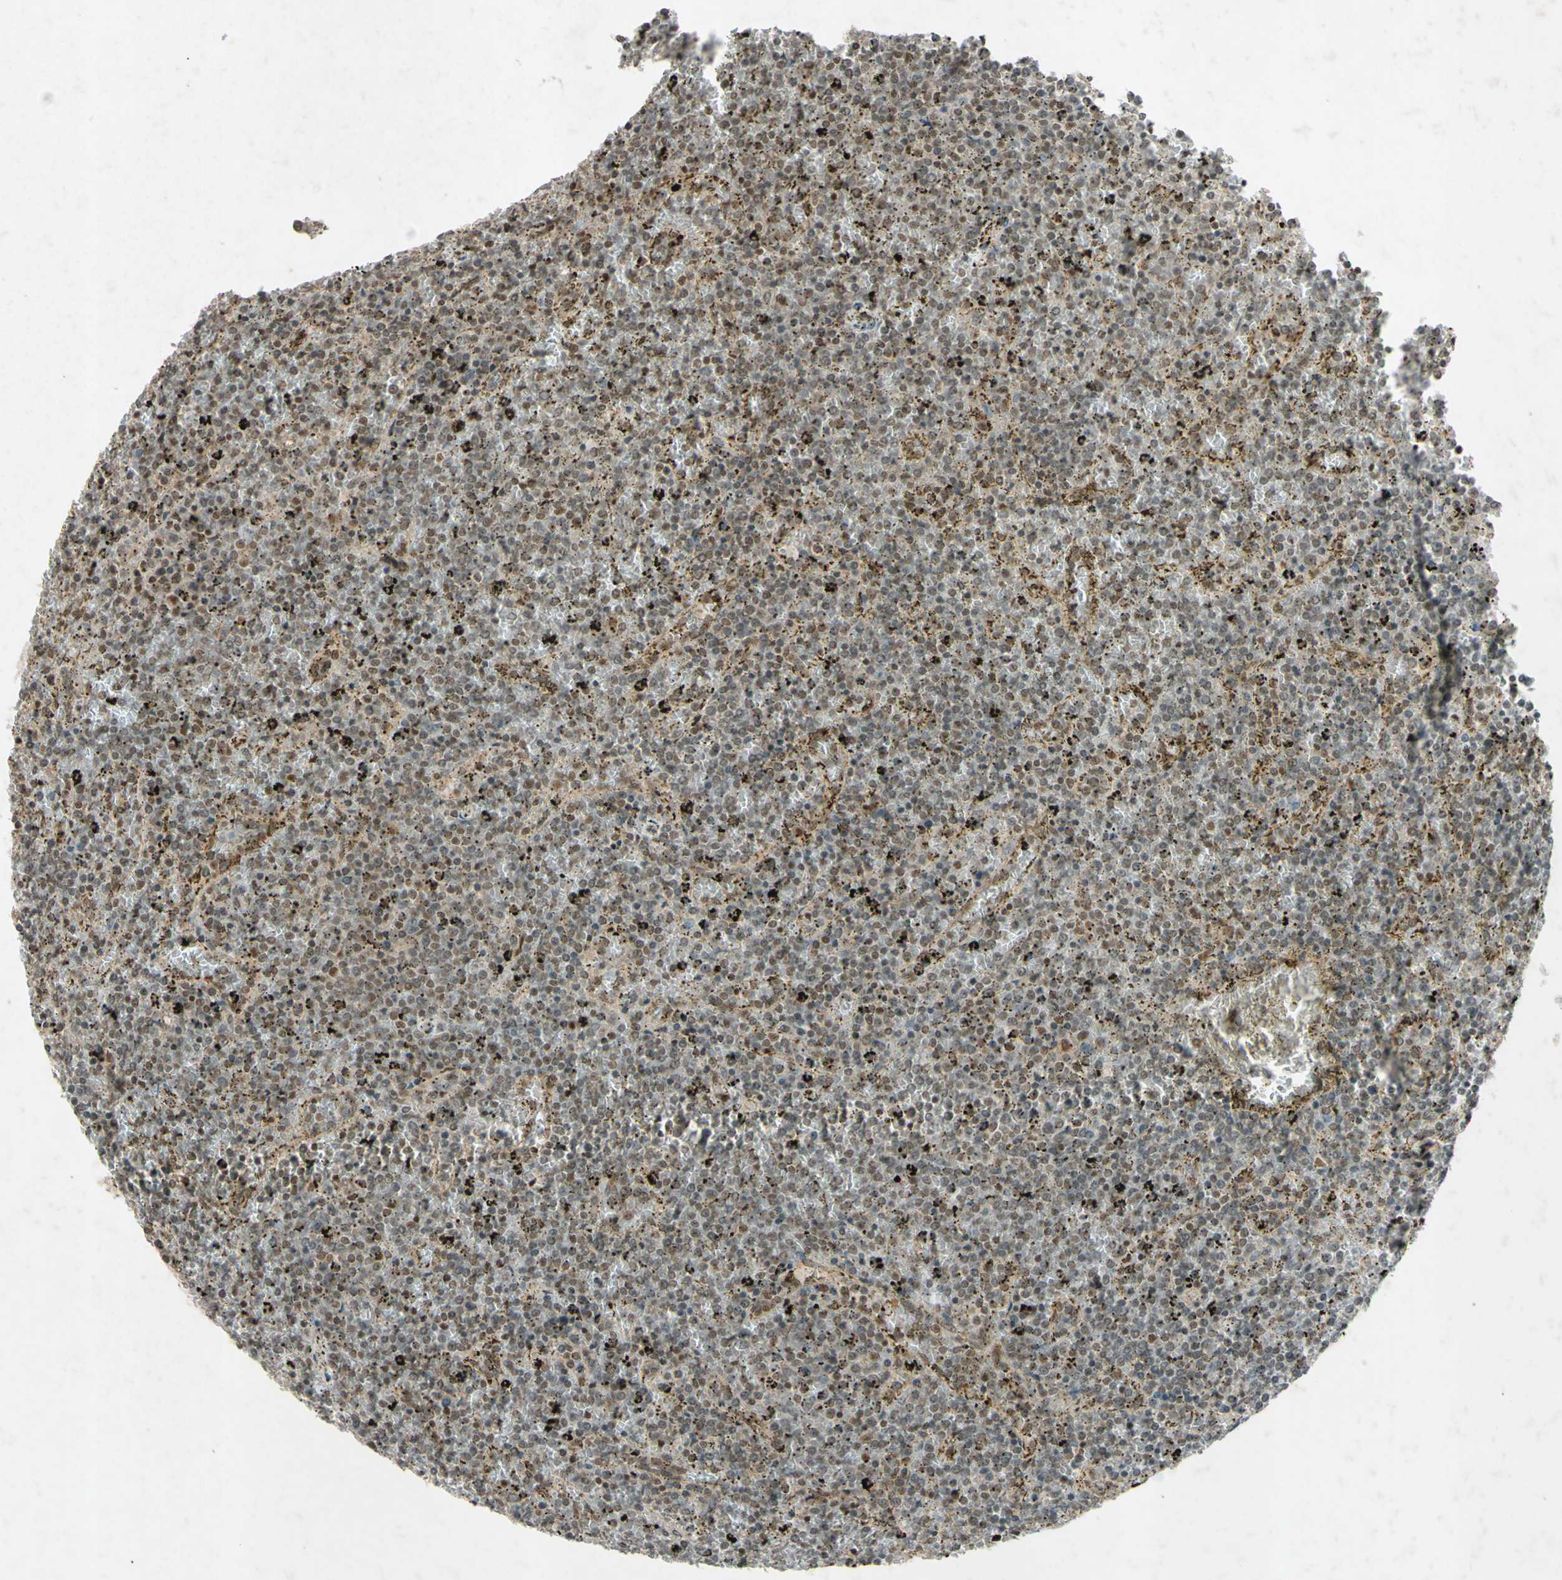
{"staining": {"intensity": "weak", "quantity": ">75%", "location": "nuclear"}, "tissue": "lymphoma", "cell_type": "Tumor cells", "image_type": "cancer", "snomed": [{"axis": "morphology", "description": "Malignant lymphoma, non-Hodgkin's type, Low grade"}, {"axis": "topography", "description": "Spleen"}], "caption": "Malignant lymphoma, non-Hodgkin's type (low-grade) stained for a protein shows weak nuclear positivity in tumor cells. The staining was performed using DAB (3,3'-diaminobenzidine), with brown indicating positive protein expression. Nuclei are stained blue with hematoxylin.", "gene": "SNW1", "patient": {"sex": "female", "age": 77}}